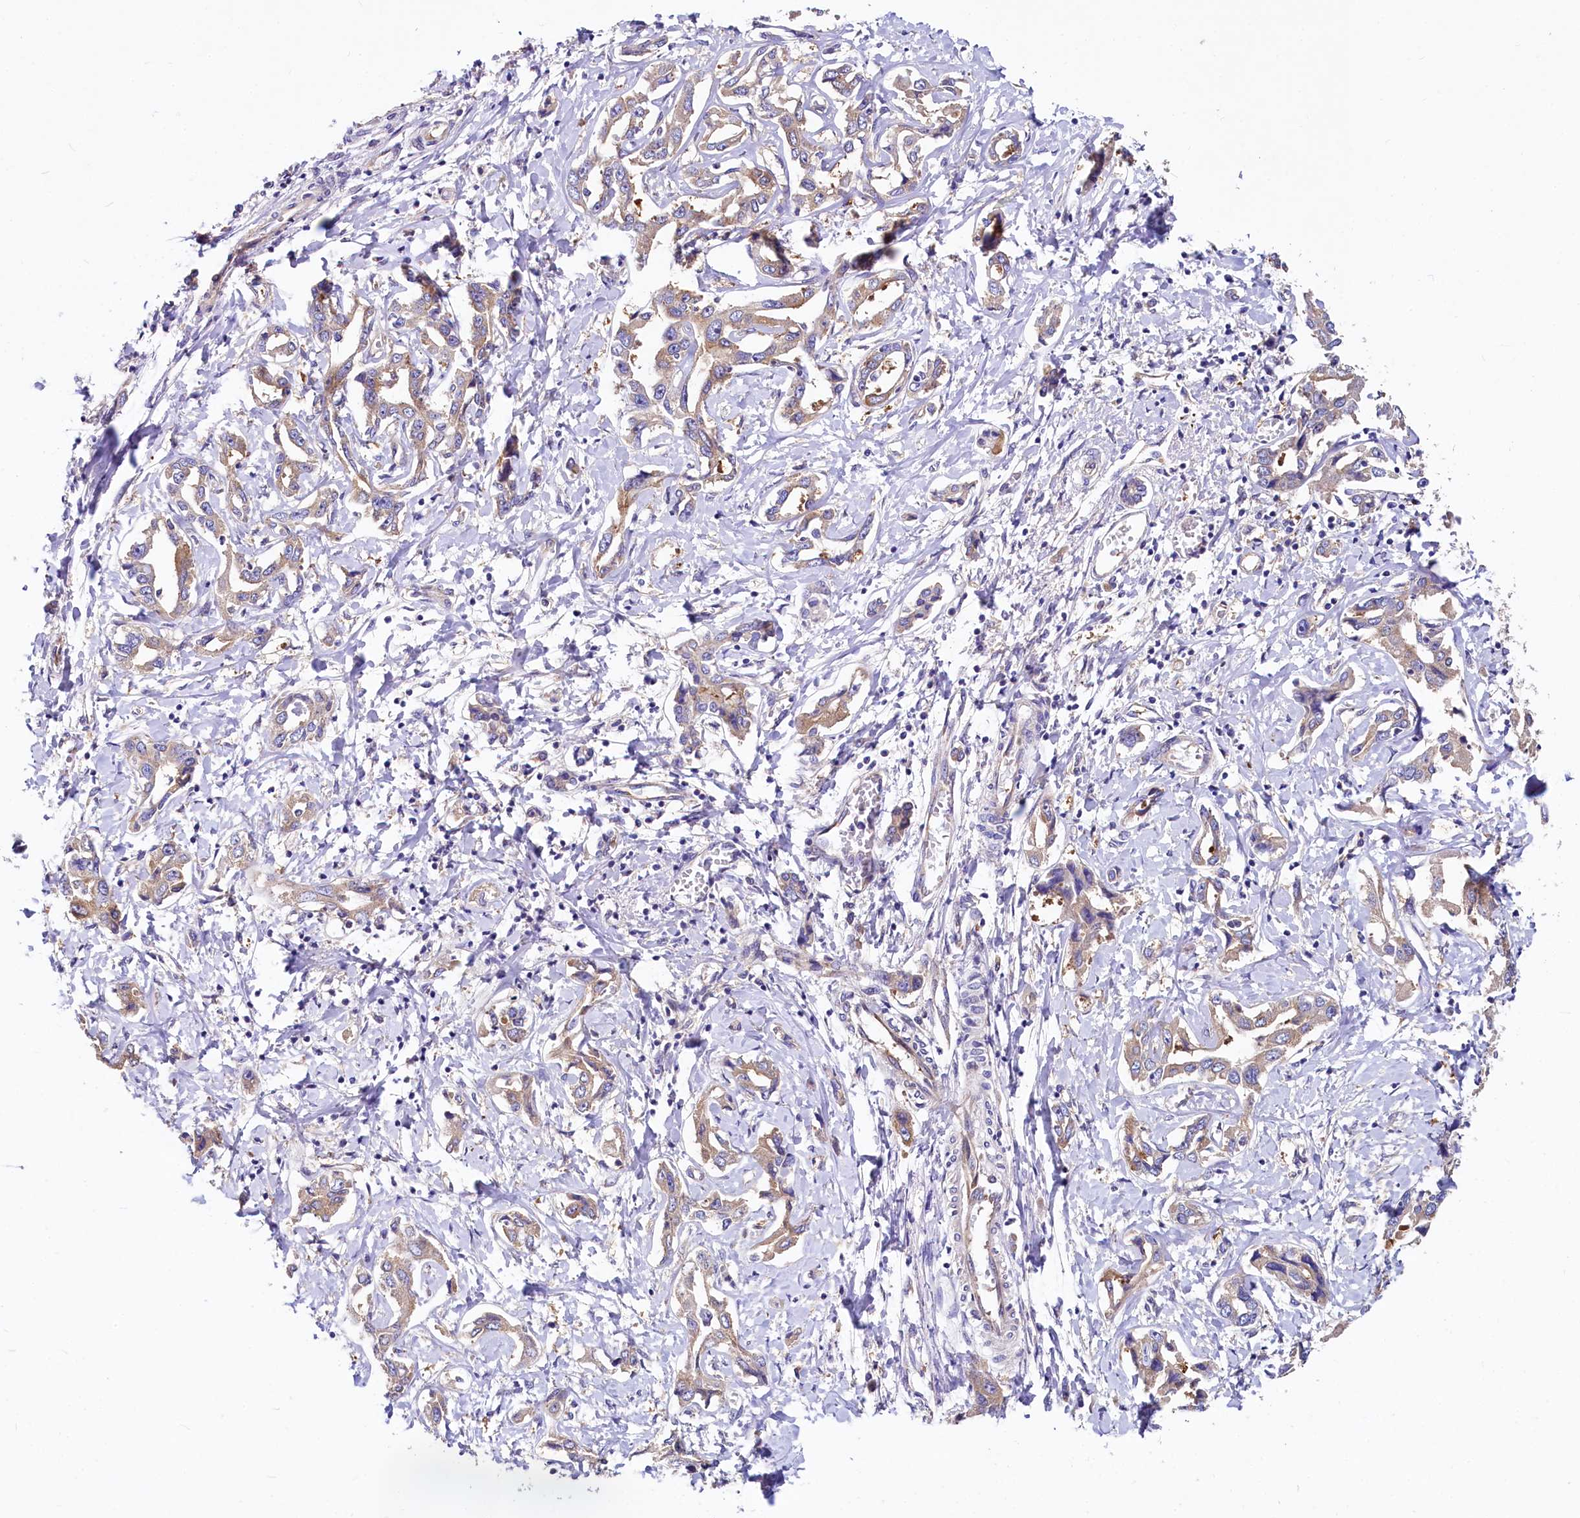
{"staining": {"intensity": "weak", "quantity": ">75%", "location": "cytoplasmic/membranous"}, "tissue": "liver cancer", "cell_type": "Tumor cells", "image_type": "cancer", "snomed": [{"axis": "morphology", "description": "Cholangiocarcinoma"}, {"axis": "topography", "description": "Liver"}], "caption": "Human liver cholangiocarcinoma stained with a protein marker demonstrates weak staining in tumor cells.", "gene": "QARS1", "patient": {"sex": "male", "age": 59}}